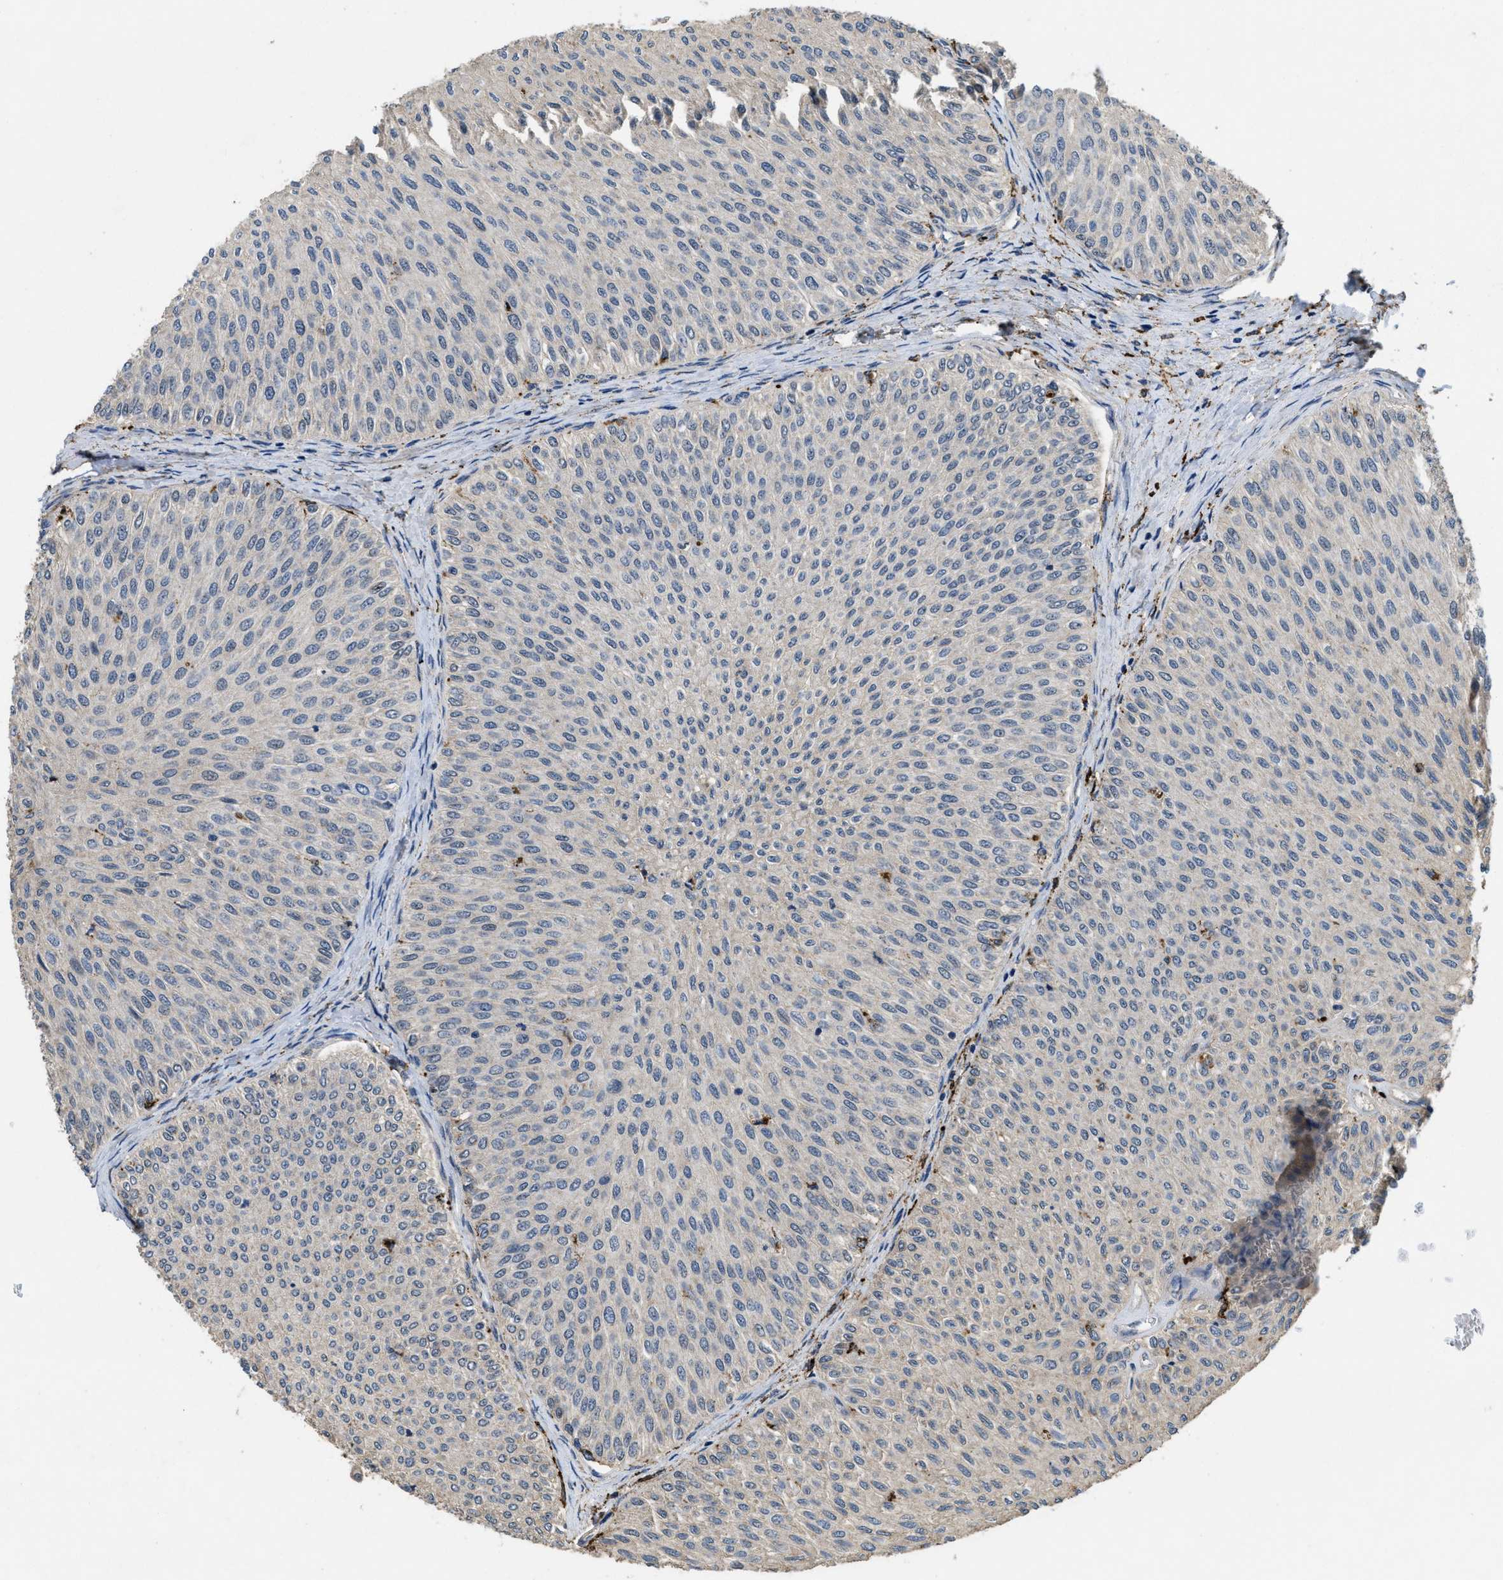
{"staining": {"intensity": "negative", "quantity": "none", "location": "none"}, "tissue": "urothelial cancer", "cell_type": "Tumor cells", "image_type": "cancer", "snomed": [{"axis": "morphology", "description": "Urothelial carcinoma, Low grade"}, {"axis": "topography", "description": "Urinary bladder"}], "caption": "IHC histopathology image of neoplastic tissue: urothelial cancer stained with DAB displays no significant protein expression in tumor cells. Nuclei are stained in blue.", "gene": "BMPR2", "patient": {"sex": "male", "age": 78}}